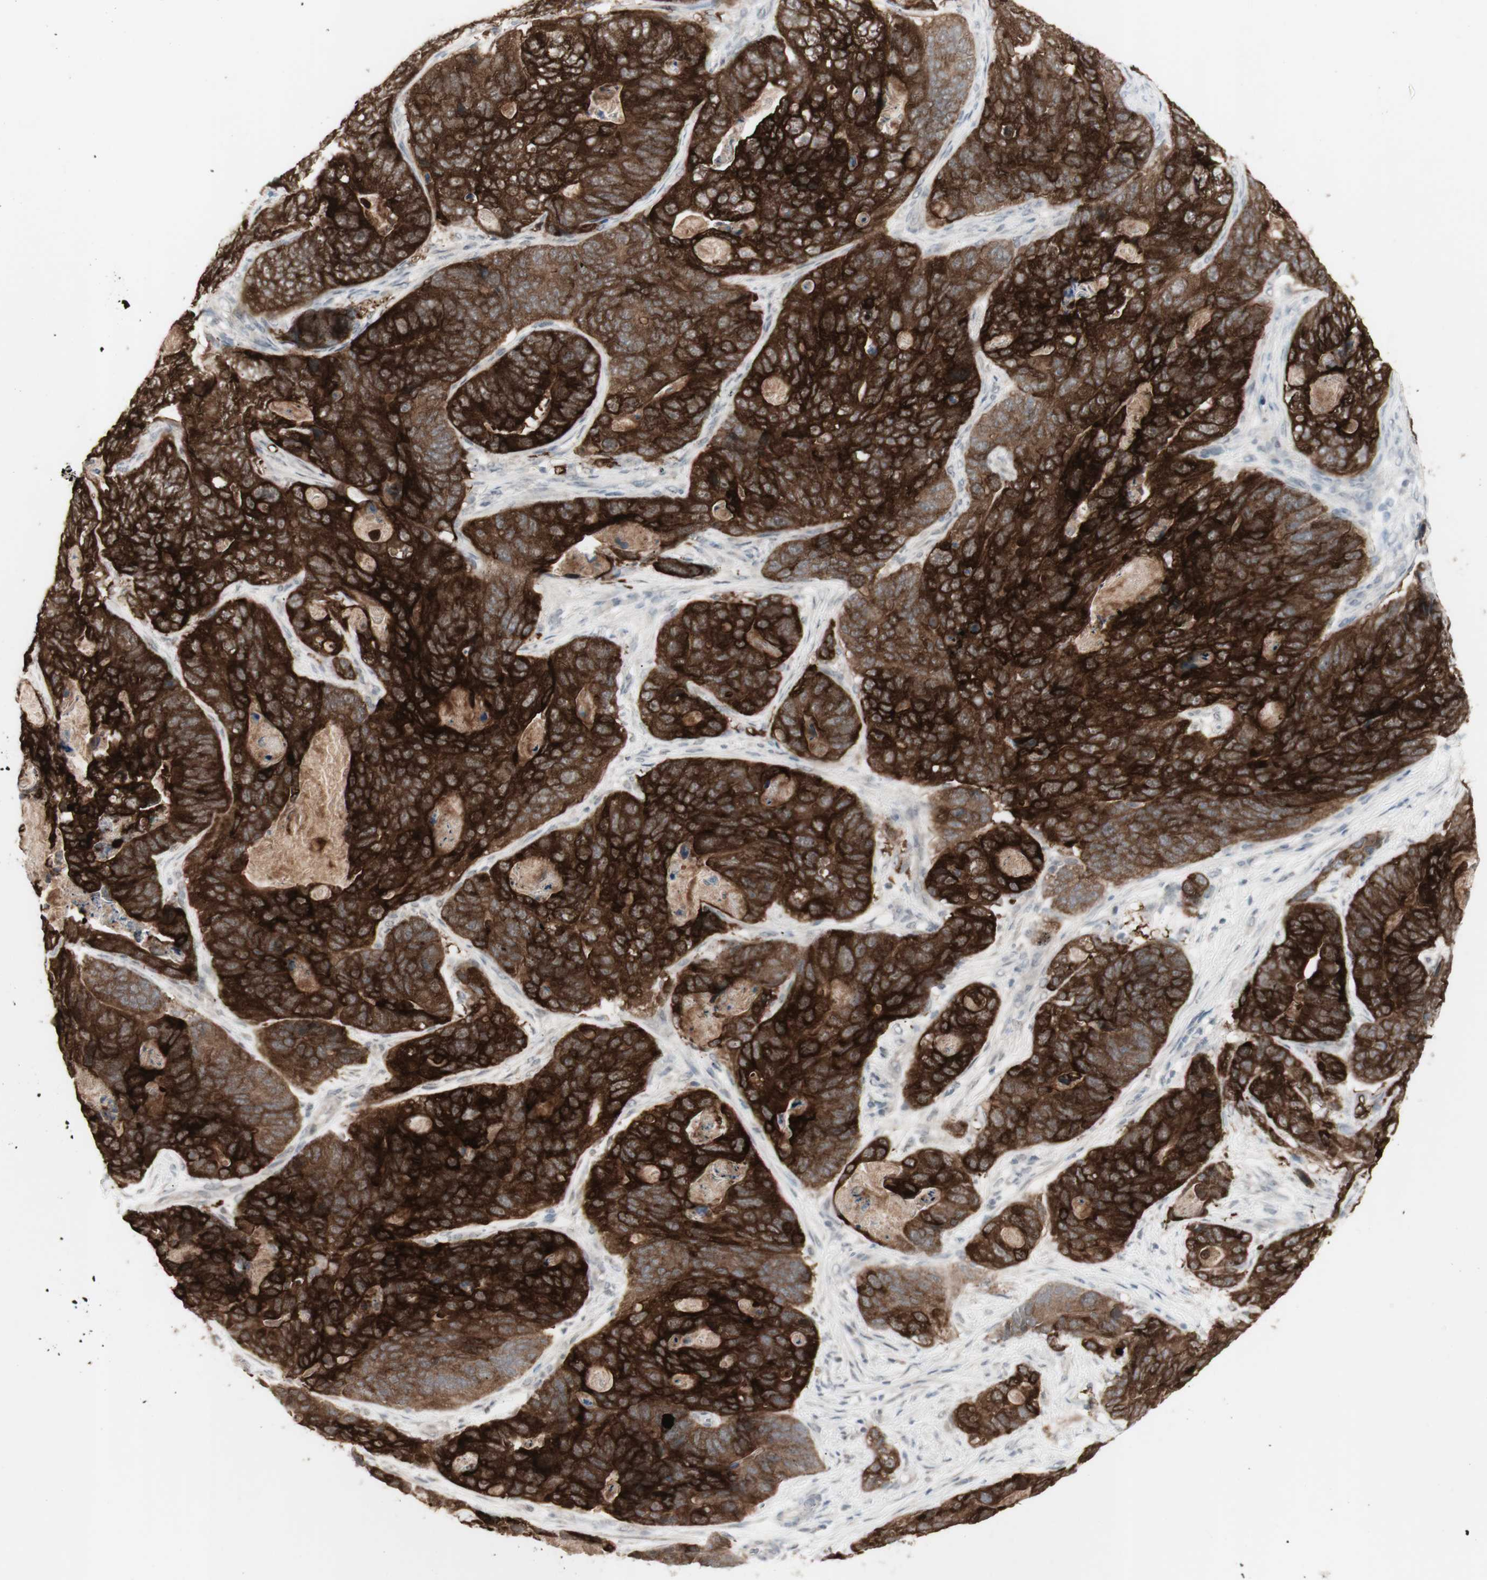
{"staining": {"intensity": "strong", "quantity": ">75%", "location": "cytoplasmic/membranous"}, "tissue": "stomach cancer", "cell_type": "Tumor cells", "image_type": "cancer", "snomed": [{"axis": "morphology", "description": "Adenocarcinoma, NOS"}, {"axis": "topography", "description": "Stomach"}], "caption": "Brown immunohistochemical staining in human stomach cancer (adenocarcinoma) exhibits strong cytoplasmic/membranous expression in about >75% of tumor cells.", "gene": "C1orf116", "patient": {"sex": "female", "age": 89}}